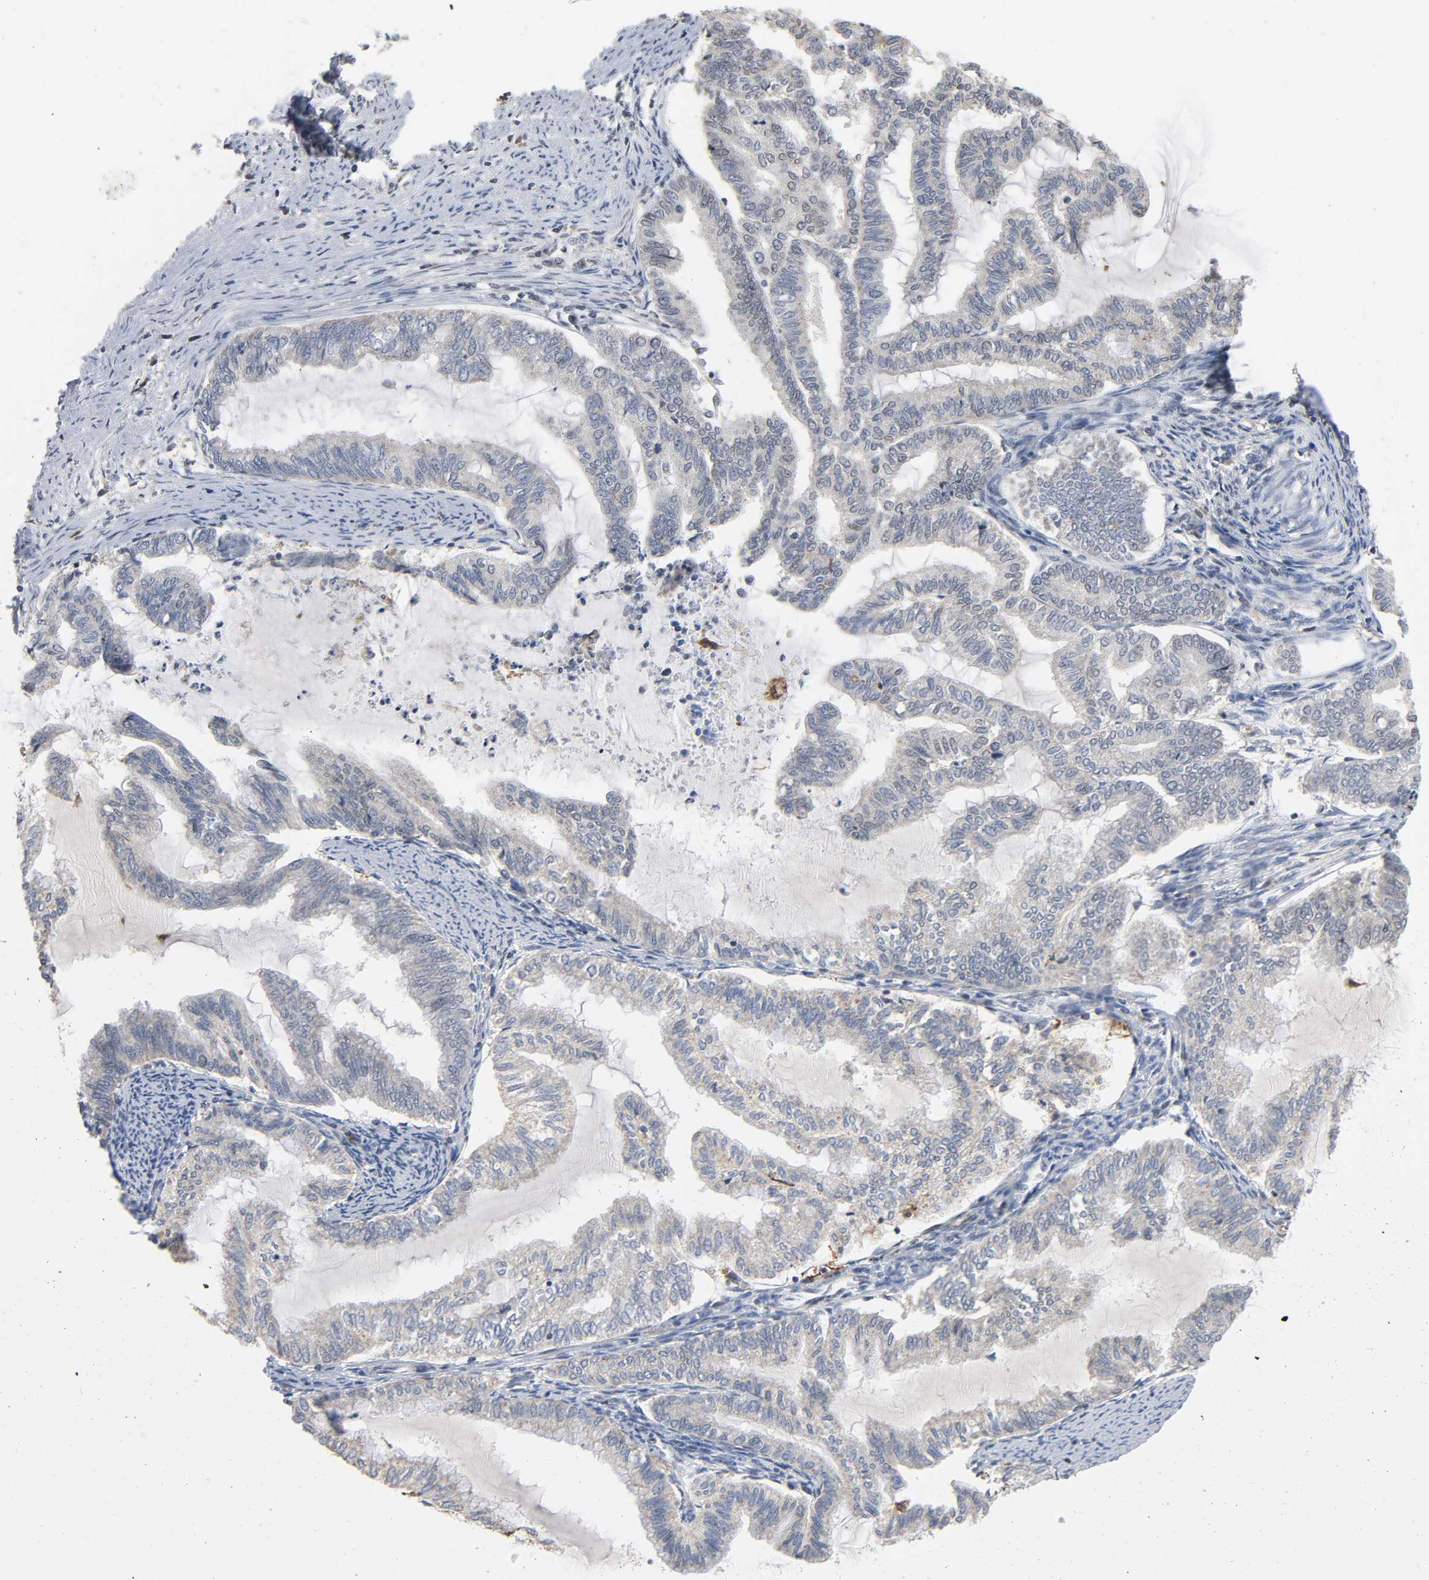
{"staining": {"intensity": "negative", "quantity": "none", "location": "none"}, "tissue": "endometrial cancer", "cell_type": "Tumor cells", "image_type": "cancer", "snomed": [{"axis": "morphology", "description": "Adenocarcinoma, NOS"}, {"axis": "topography", "description": "Endometrium"}], "caption": "Human endometrial adenocarcinoma stained for a protein using immunohistochemistry (IHC) demonstrates no positivity in tumor cells.", "gene": "KAT2B", "patient": {"sex": "female", "age": 79}}